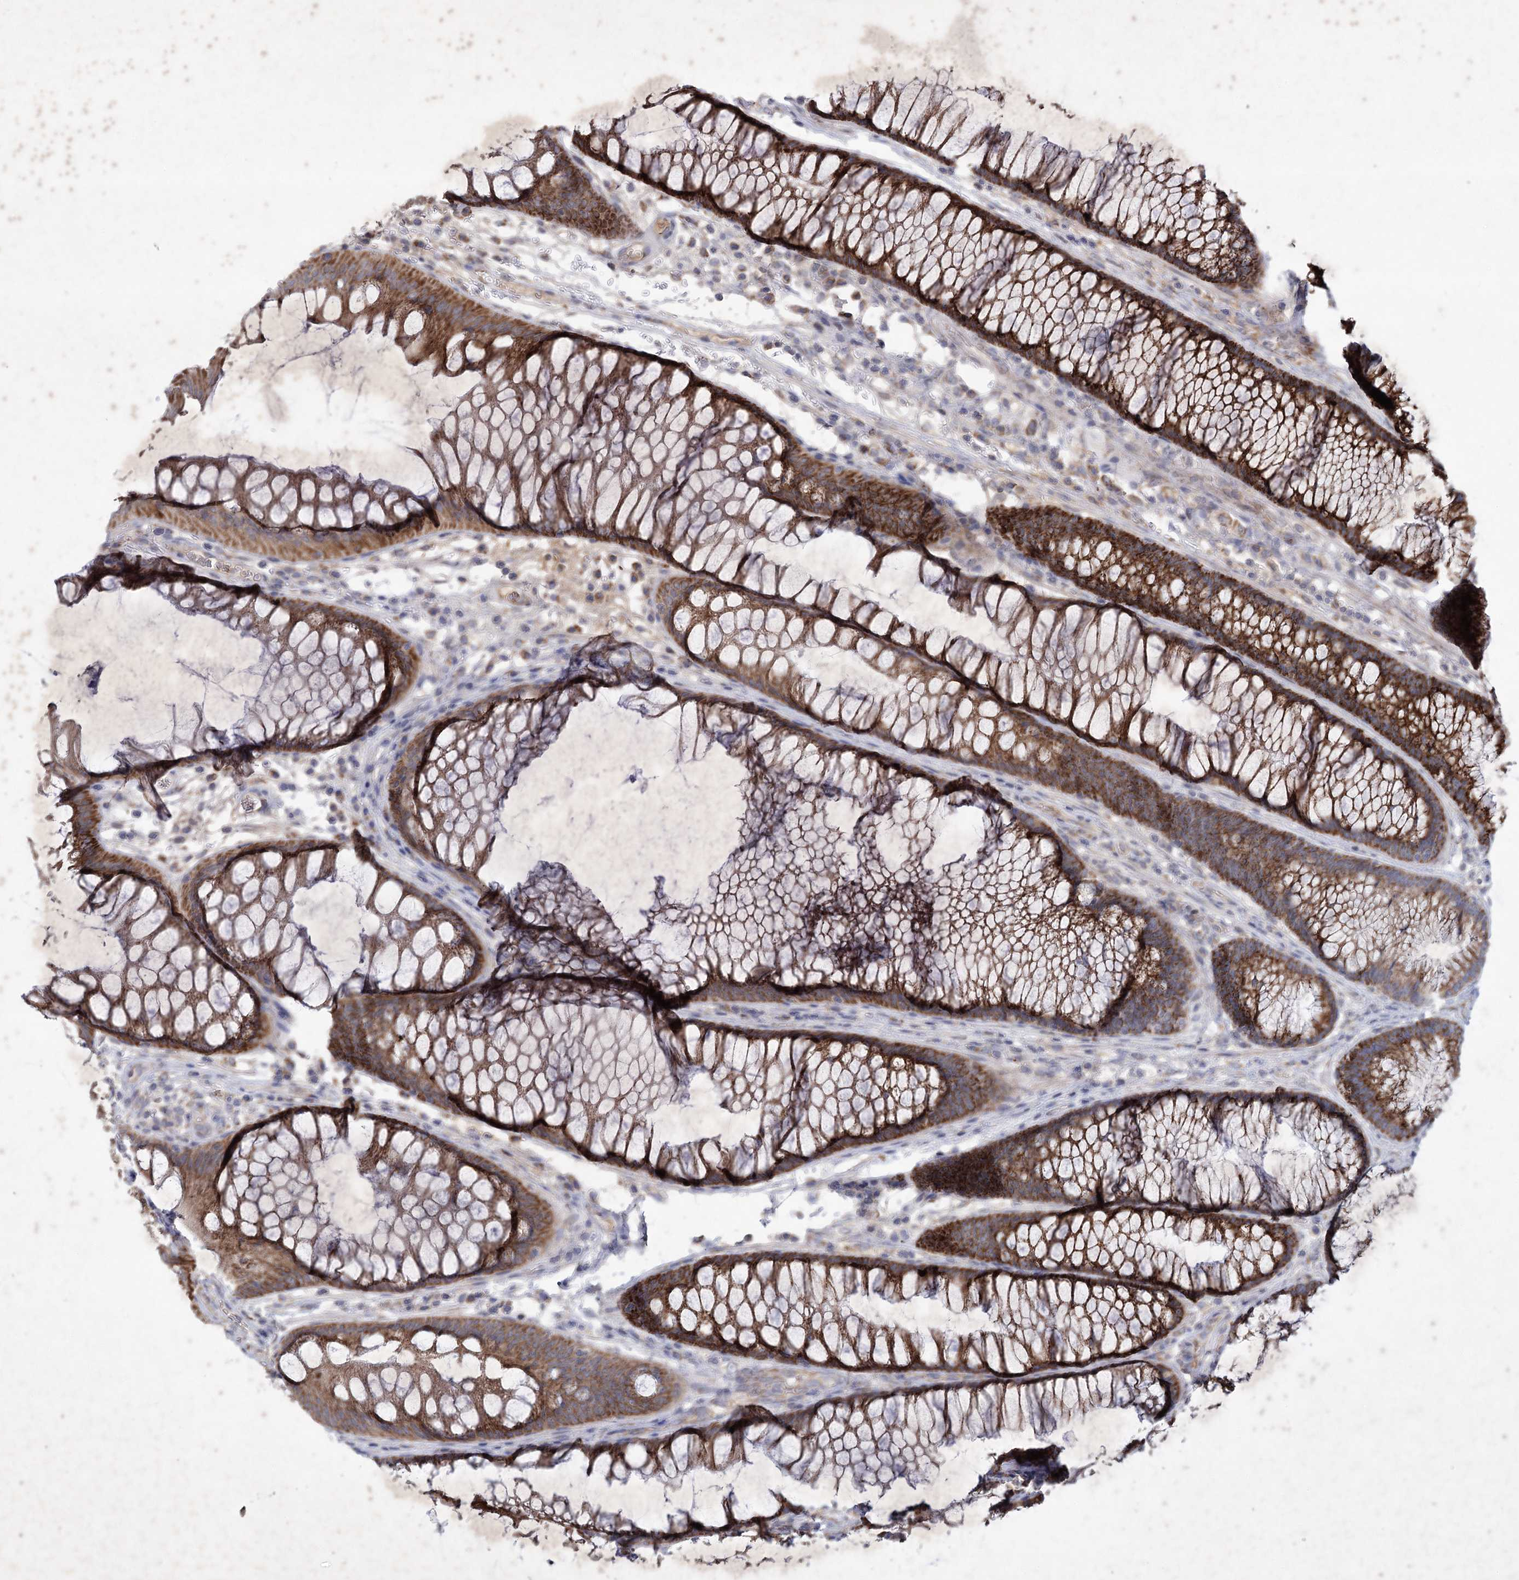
{"staining": {"intensity": "weak", "quantity": ">75%", "location": "cytoplasmic/membranous"}, "tissue": "colon", "cell_type": "Endothelial cells", "image_type": "normal", "snomed": [{"axis": "morphology", "description": "Normal tissue, NOS"}, {"axis": "topography", "description": "Colon"}], "caption": "This photomicrograph reveals immunohistochemistry staining of unremarkable colon, with low weak cytoplasmic/membranous staining in about >75% of endothelial cells.", "gene": "MRPL44", "patient": {"sex": "female", "age": 82}}